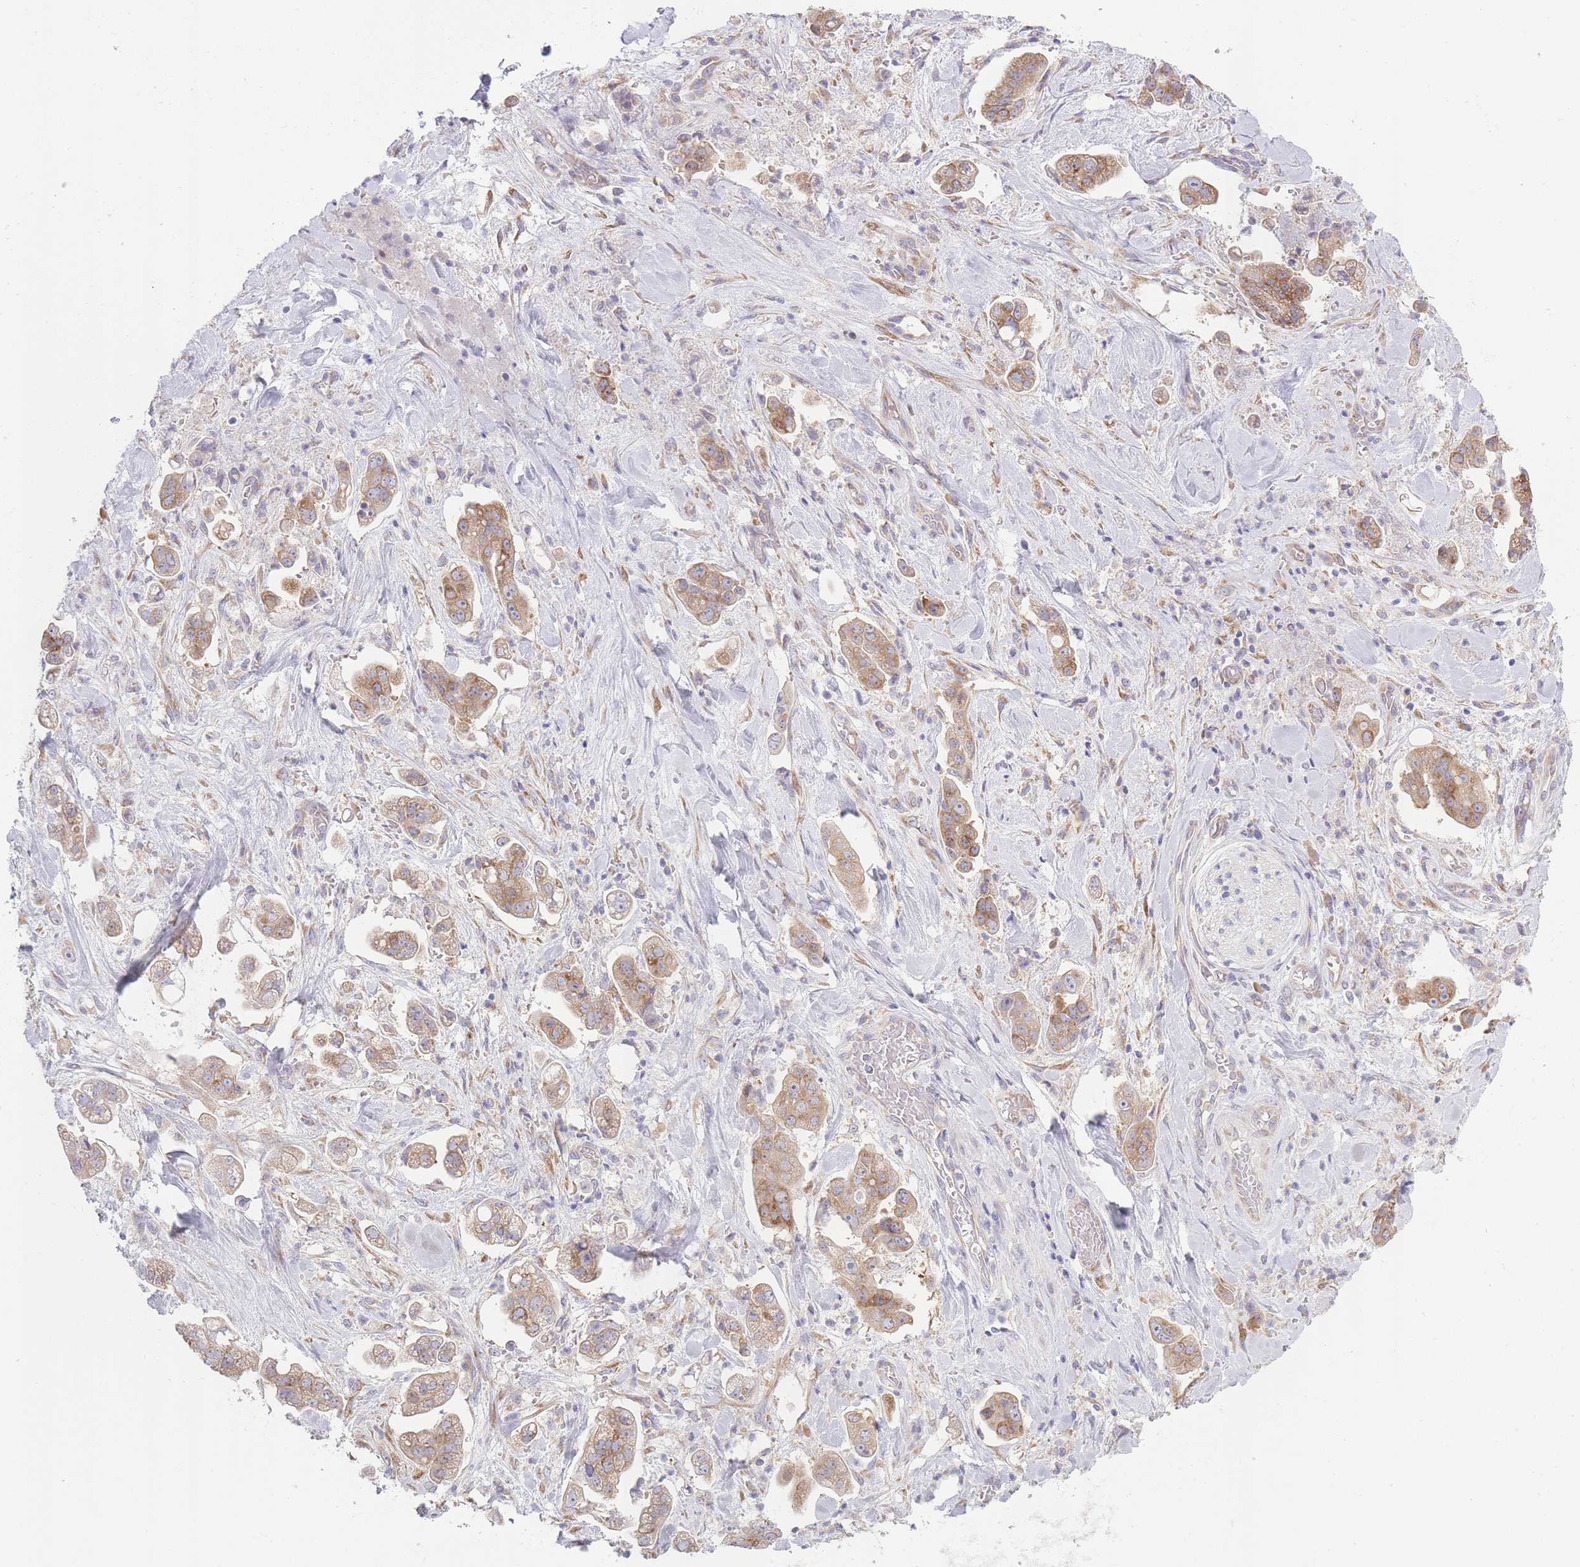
{"staining": {"intensity": "moderate", "quantity": "25%-75%", "location": "cytoplasmic/membranous"}, "tissue": "stomach cancer", "cell_type": "Tumor cells", "image_type": "cancer", "snomed": [{"axis": "morphology", "description": "Adenocarcinoma, NOS"}, {"axis": "topography", "description": "Stomach"}], "caption": "Human stomach cancer stained with a protein marker demonstrates moderate staining in tumor cells.", "gene": "OR5L2", "patient": {"sex": "male", "age": 62}}